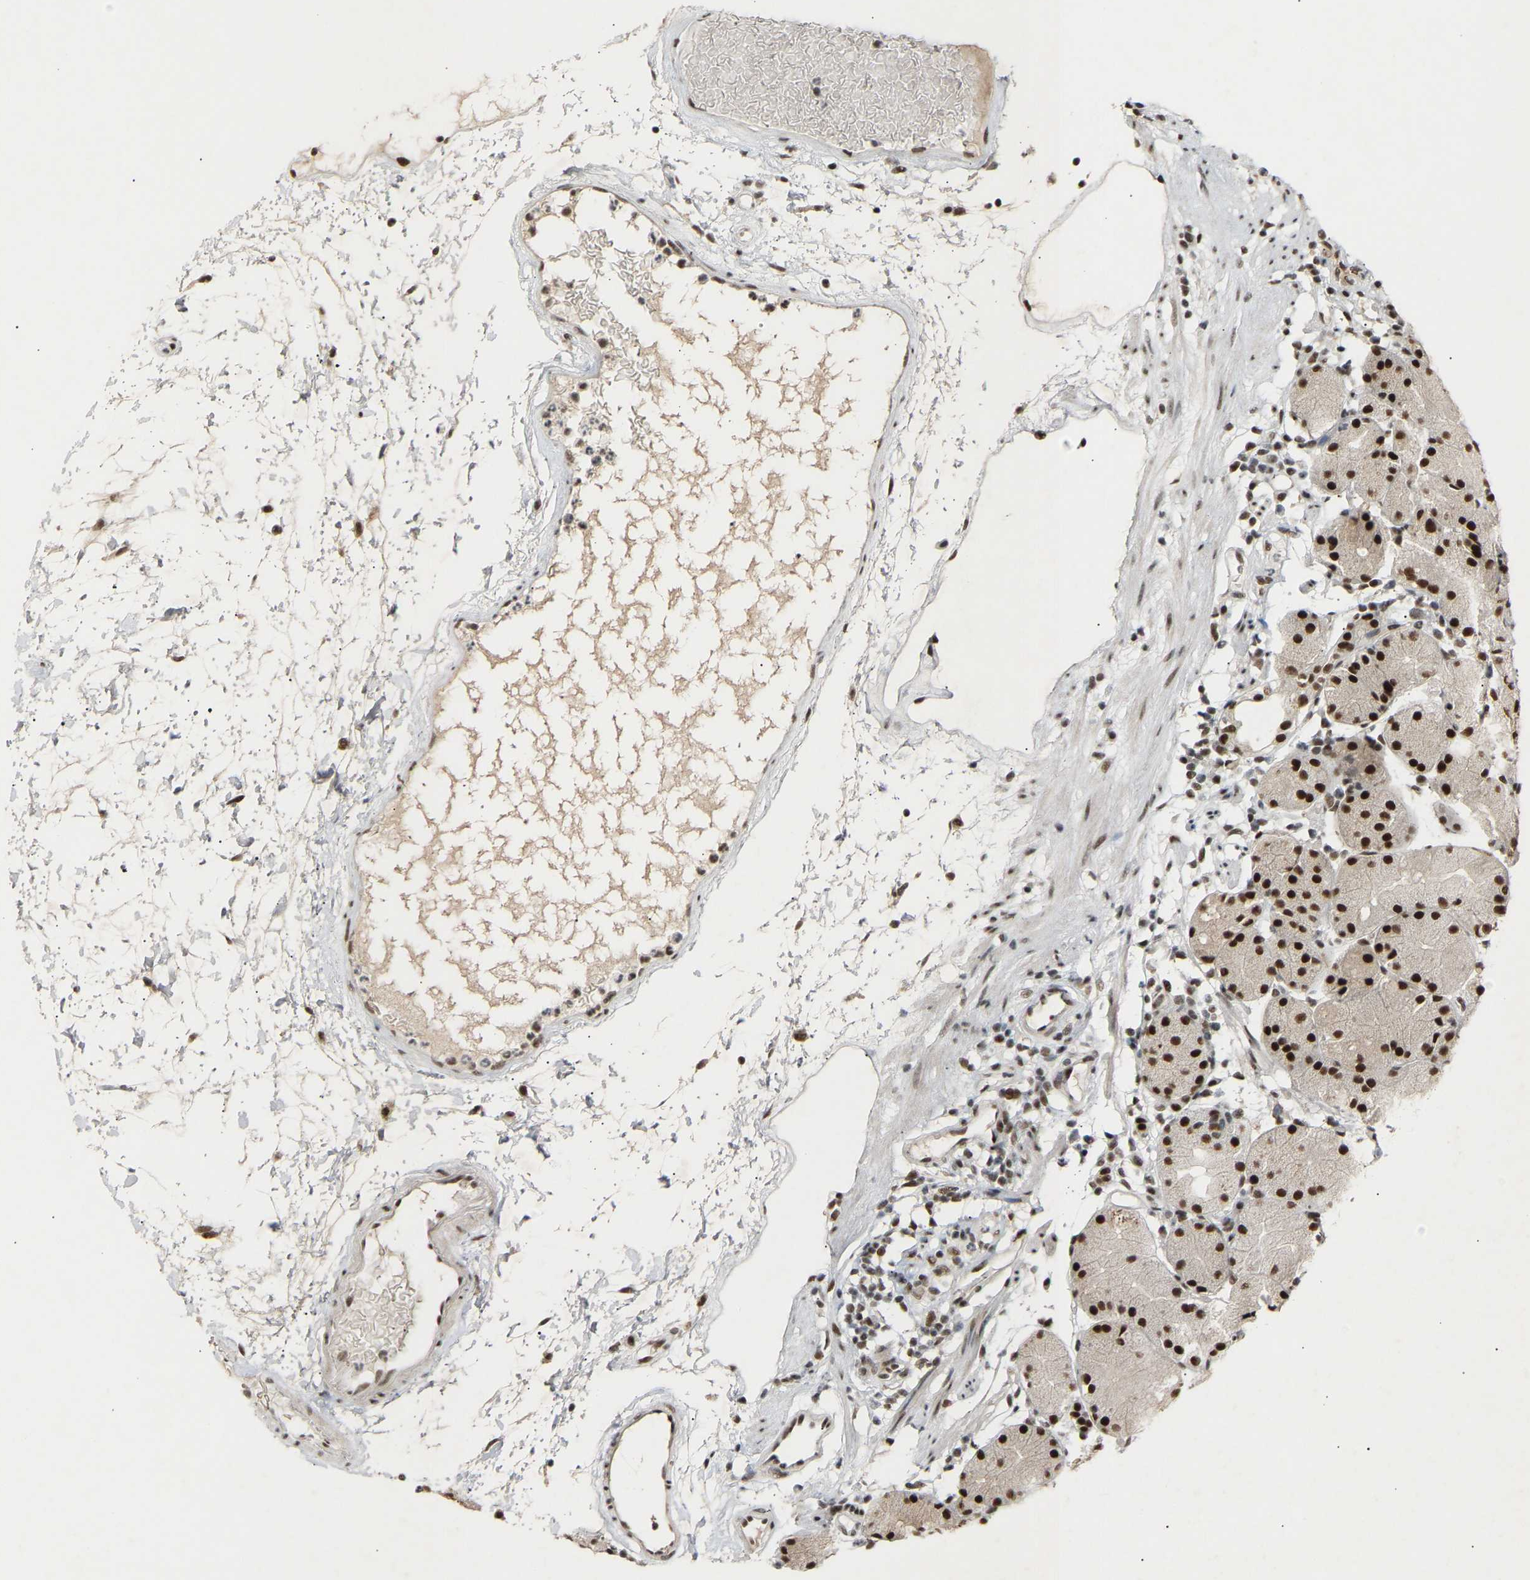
{"staining": {"intensity": "strong", "quantity": ">75%", "location": "nuclear"}, "tissue": "stomach", "cell_type": "Glandular cells", "image_type": "normal", "snomed": [{"axis": "morphology", "description": "Normal tissue, NOS"}, {"axis": "topography", "description": "Stomach"}, {"axis": "topography", "description": "Stomach, lower"}], "caption": "Immunohistochemistry (IHC) (DAB (3,3'-diaminobenzidine)) staining of normal human stomach displays strong nuclear protein expression in approximately >75% of glandular cells.", "gene": "NELFB", "patient": {"sex": "female", "age": 75}}